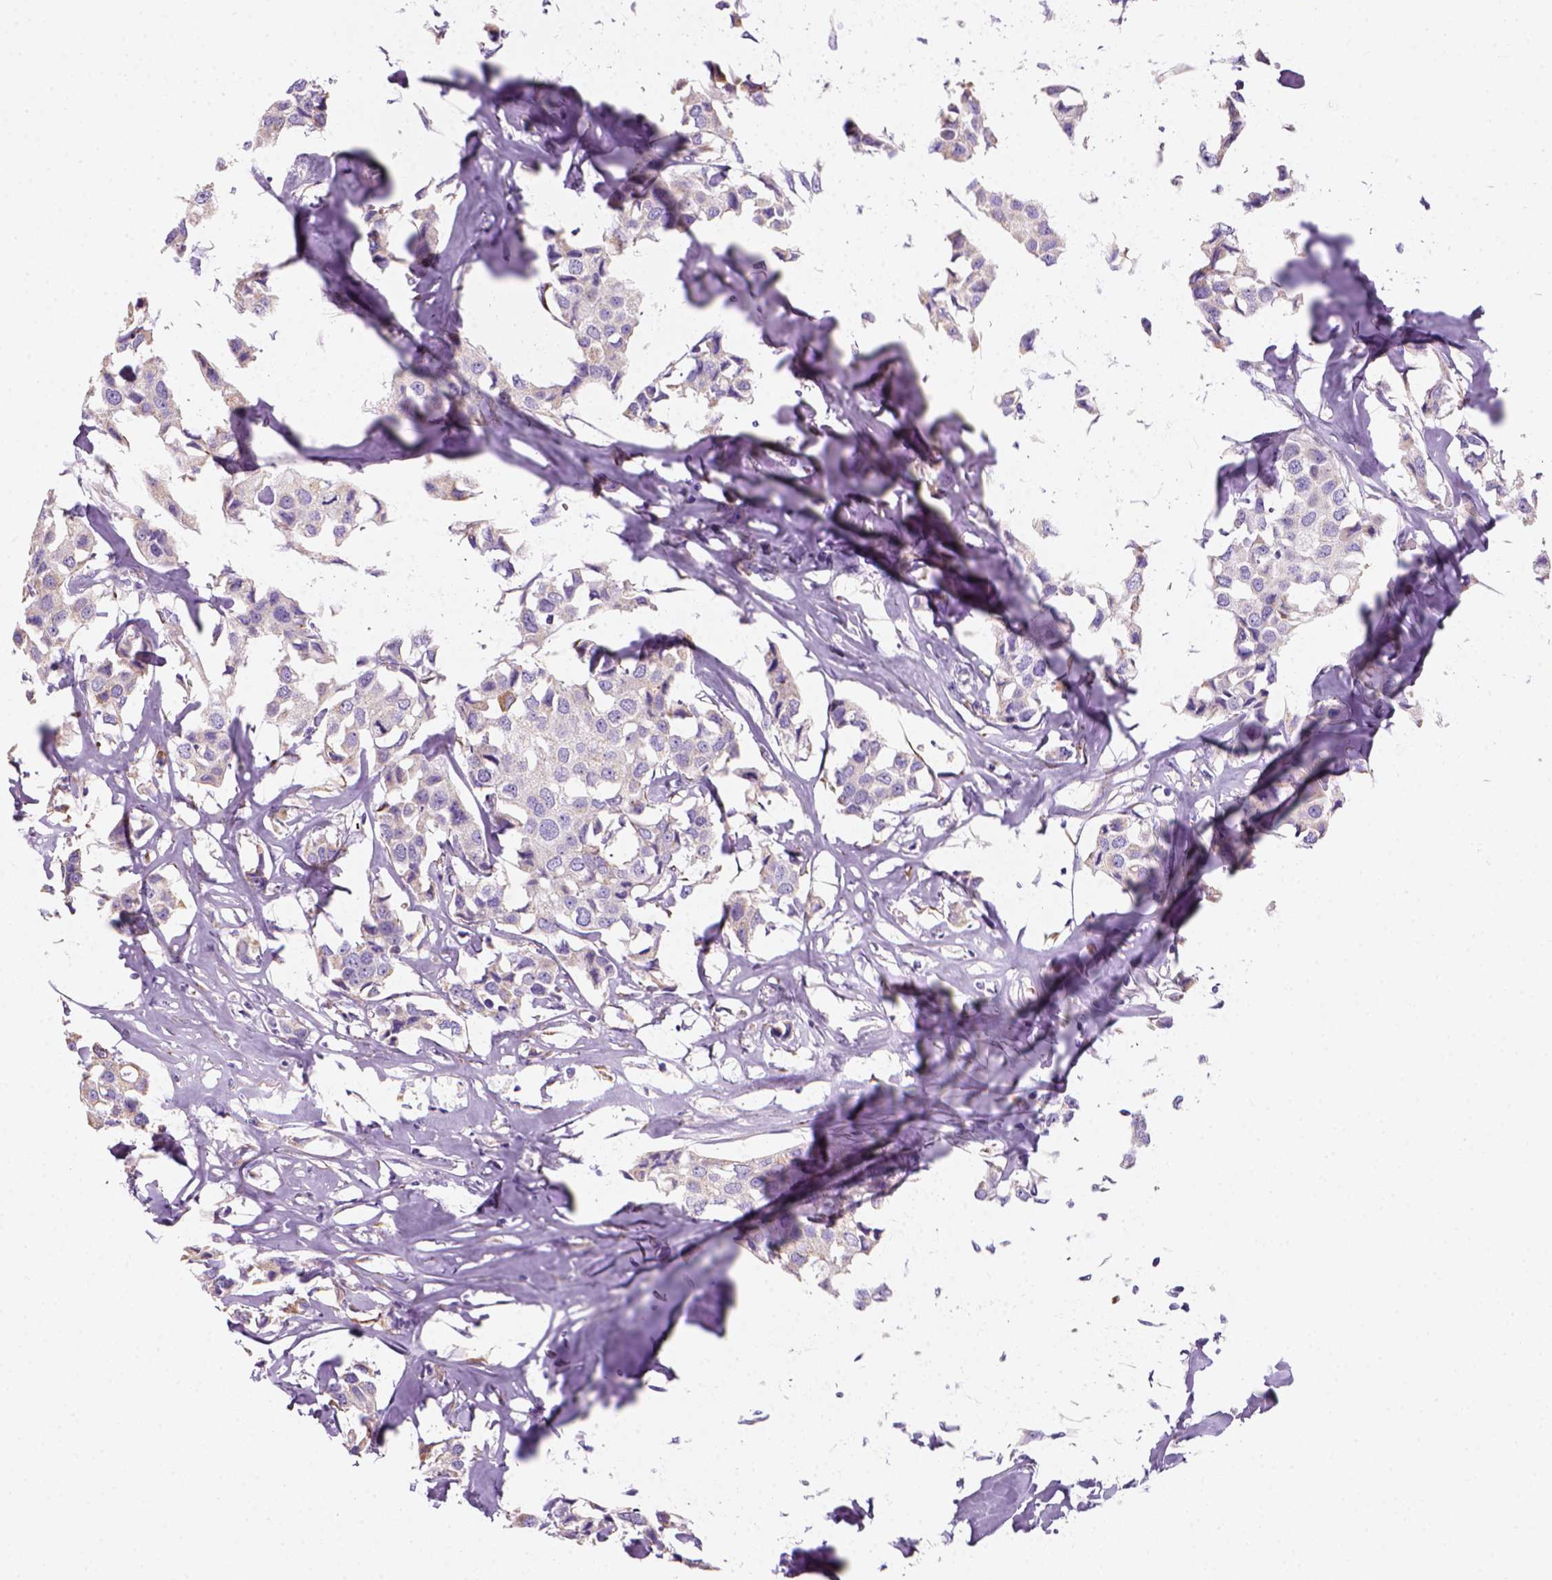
{"staining": {"intensity": "negative", "quantity": "none", "location": "none"}, "tissue": "breast cancer", "cell_type": "Tumor cells", "image_type": "cancer", "snomed": [{"axis": "morphology", "description": "Duct carcinoma"}, {"axis": "topography", "description": "Breast"}], "caption": "Tumor cells show no significant expression in breast cancer.", "gene": "CES2", "patient": {"sex": "female", "age": 80}}